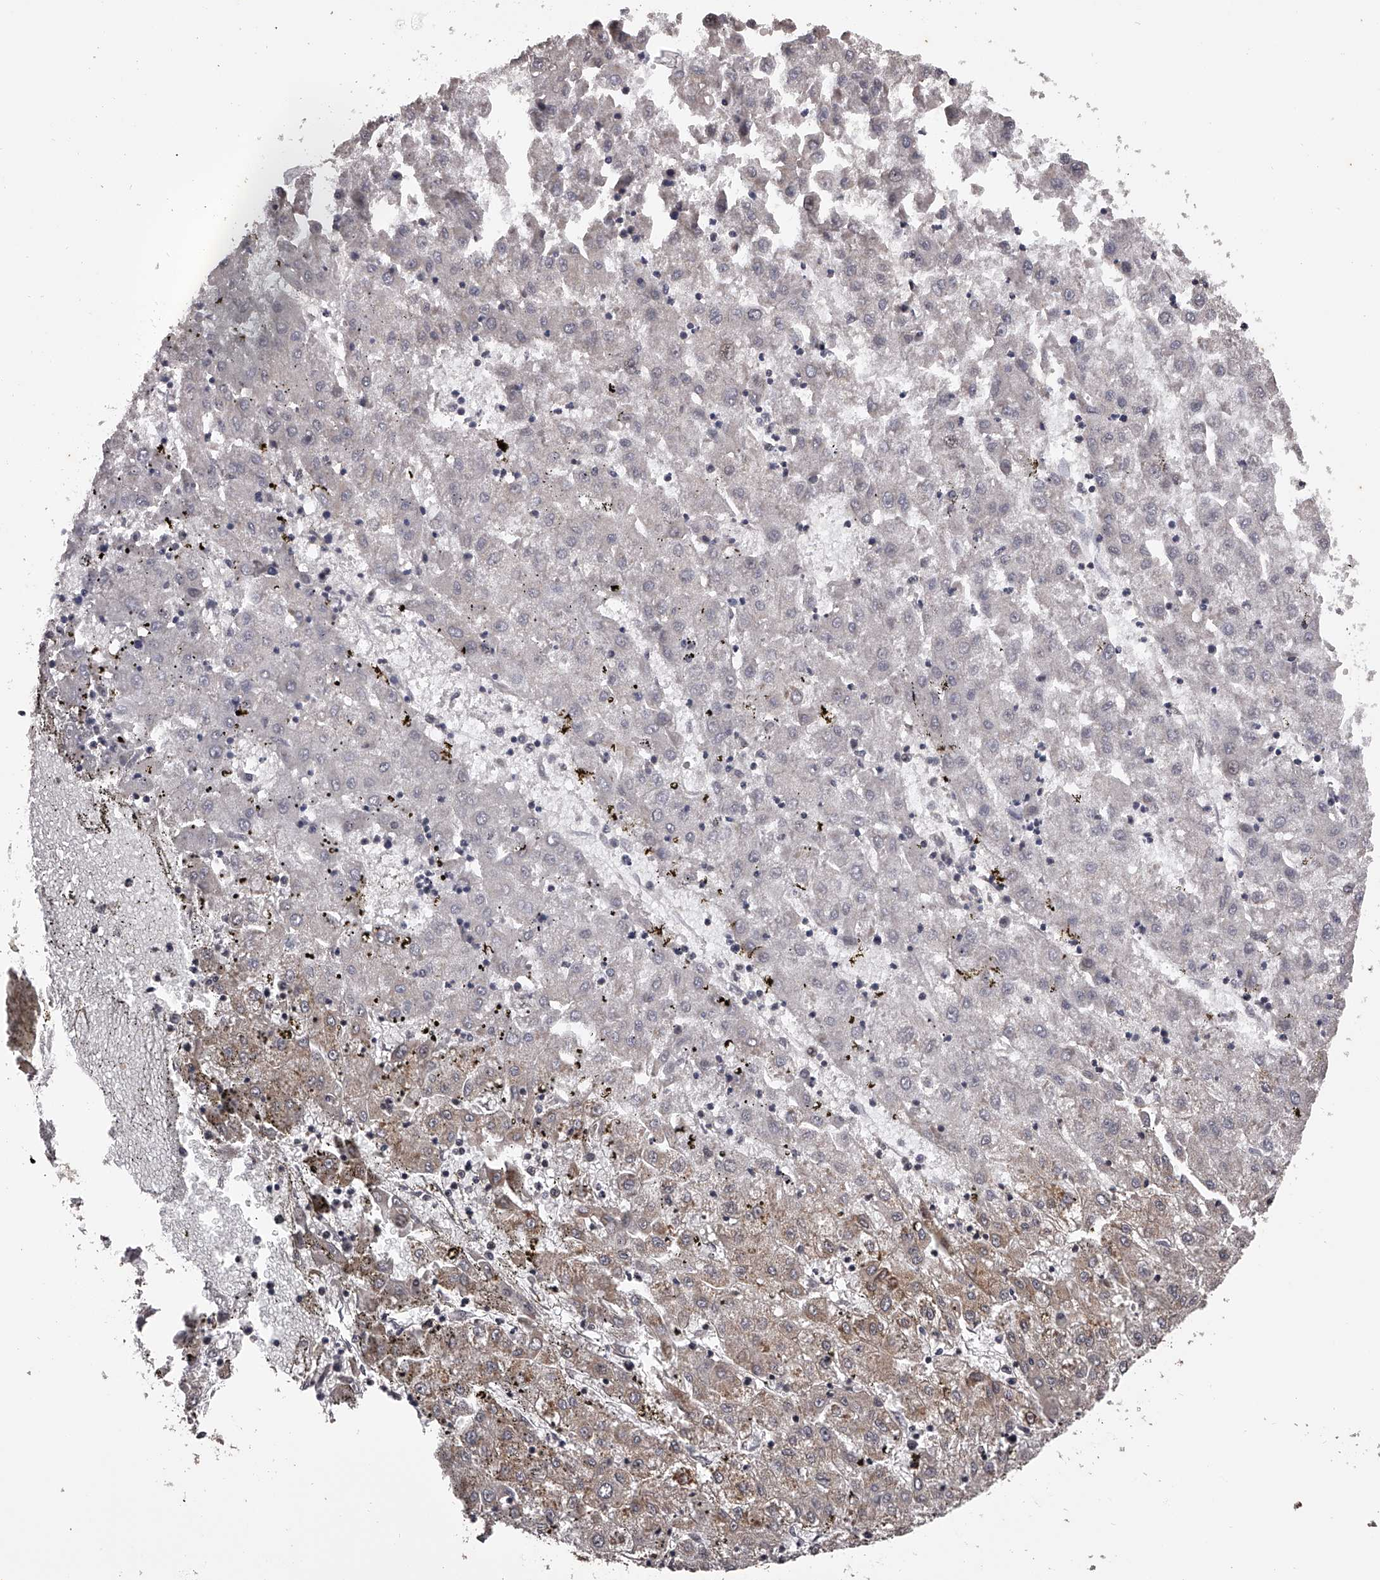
{"staining": {"intensity": "moderate", "quantity": "<25%", "location": "cytoplasmic/membranous"}, "tissue": "liver cancer", "cell_type": "Tumor cells", "image_type": "cancer", "snomed": [{"axis": "morphology", "description": "Carcinoma, Hepatocellular, NOS"}, {"axis": "topography", "description": "Liver"}], "caption": "This is an image of immunohistochemistry (IHC) staining of liver cancer, which shows moderate staining in the cytoplasmic/membranous of tumor cells.", "gene": "PFDN2", "patient": {"sex": "male", "age": 72}}